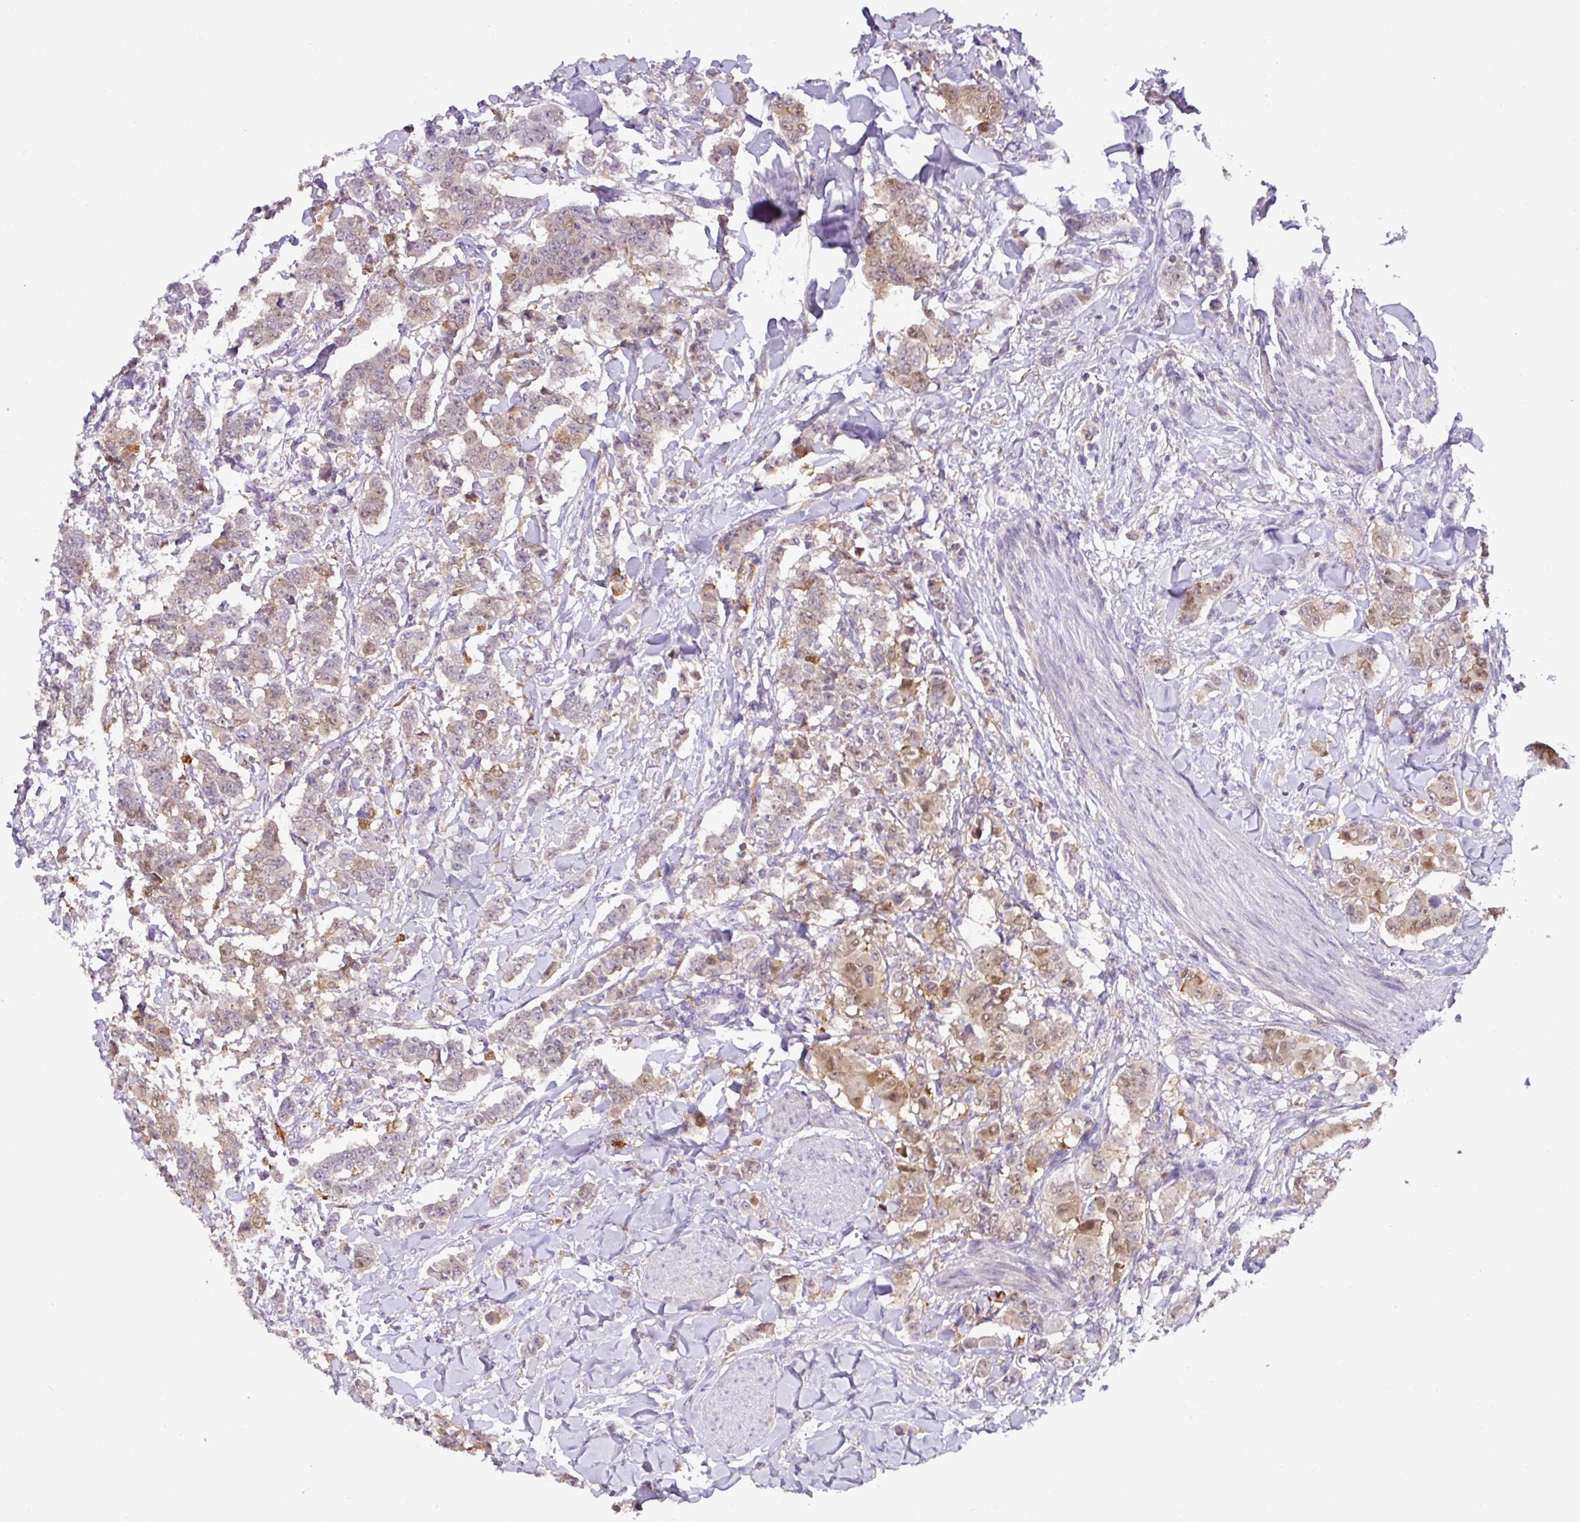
{"staining": {"intensity": "moderate", "quantity": "25%-75%", "location": "cytoplasmic/membranous,nuclear"}, "tissue": "breast cancer", "cell_type": "Tumor cells", "image_type": "cancer", "snomed": [{"axis": "morphology", "description": "Duct carcinoma"}, {"axis": "topography", "description": "Breast"}], "caption": "Brown immunohistochemical staining in human breast cancer reveals moderate cytoplasmic/membranous and nuclear positivity in approximately 25%-75% of tumor cells. The staining is performed using DAB (3,3'-diaminobenzidine) brown chromogen to label protein expression. The nuclei are counter-stained blue using hematoxylin.", "gene": "GCNT7", "patient": {"sex": "female", "age": 40}}